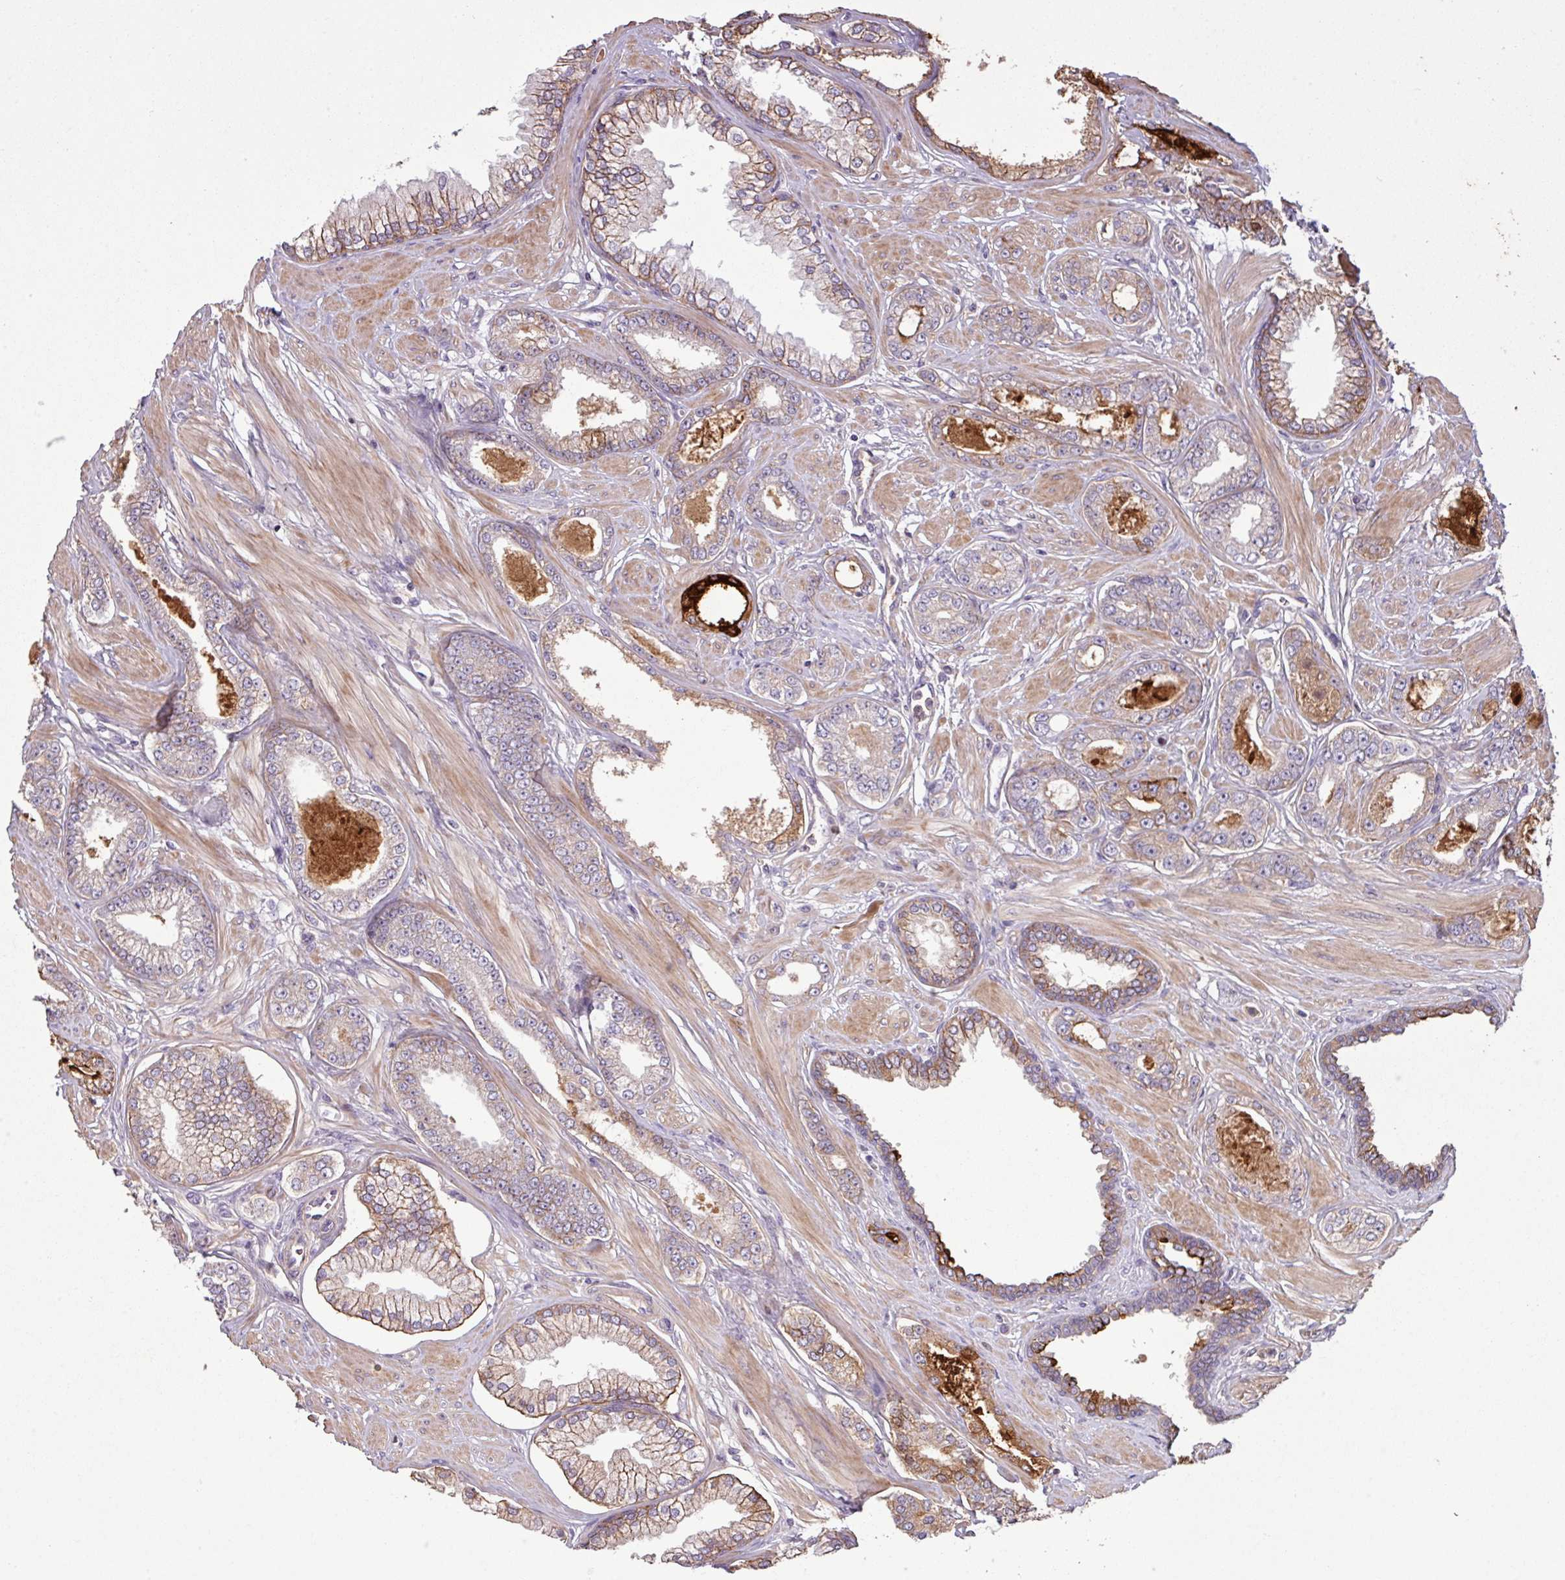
{"staining": {"intensity": "moderate", "quantity": "<25%", "location": "cytoplasmic/membranous"}, "tissue": "prostate cancer", "cell_type": "Tumor cells", "image_type": "cancer", "snomed": [{"axis": "morphology", "description": "Adenocarcinoma, Low grade"}, {"axis": "topography", "description": "Prostate"}], "caption": "Protein staining by IHC displays moderate cytoplasmic/membranous positivity in approximately <25% of tumor cells in prostate adenocarcinoma (low-grade). The staining was performed using DAB (3,3'-diaminobenzidine) to visualize the protein expression in brown, while the nuclei were stained in blue with hematoxylin (Magnification: 20x).", "gene": "C4B", "patient": {"sex": "male", "age": 60}}